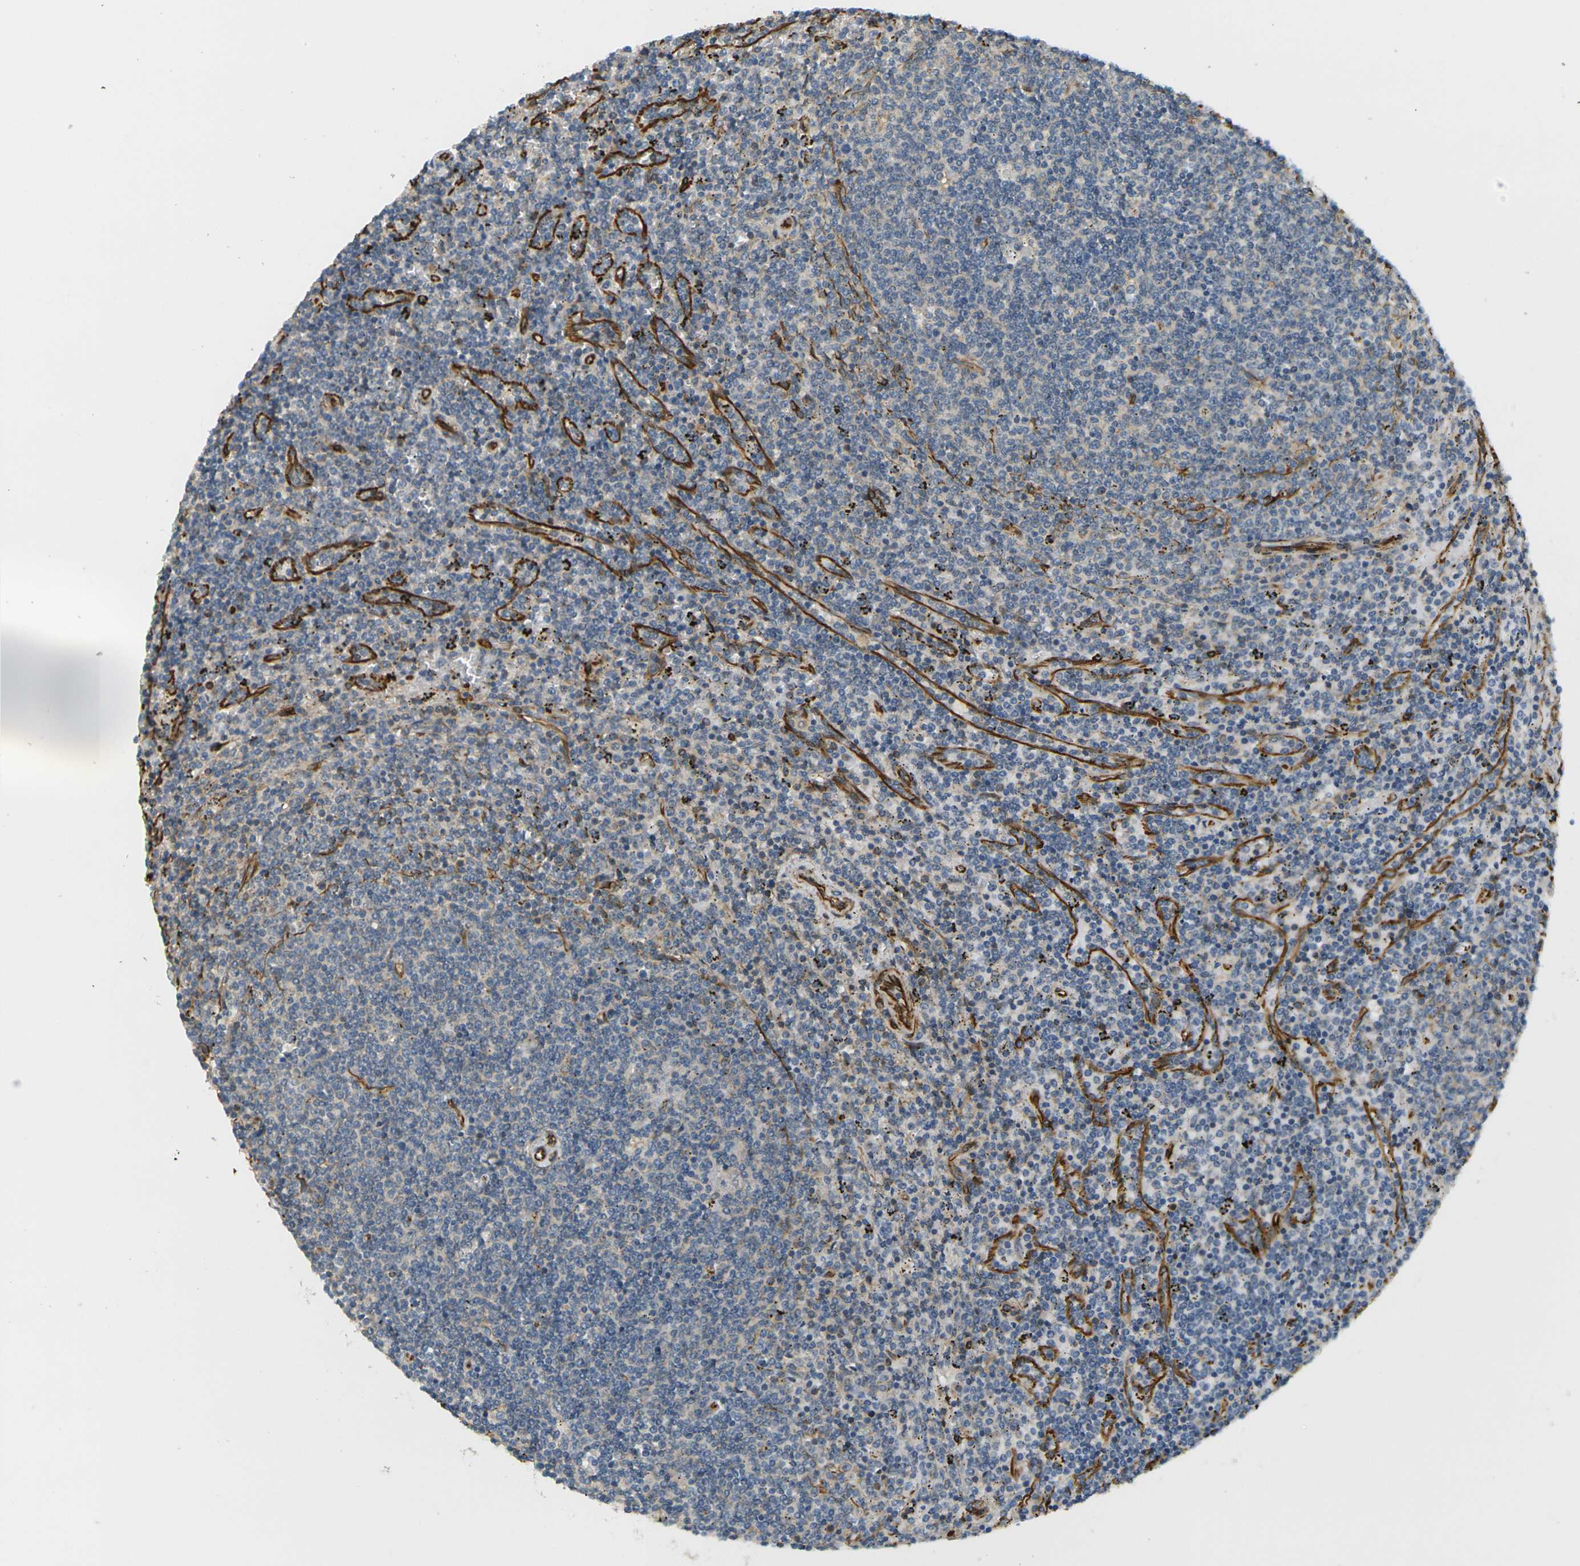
{"staining": {"intensity": "negative", "quantity": "none", "location": "none"}, "tissue": "lymphoma", "cell_type": "Tumor cells", "image_type": "cancer", "snomed": [{"axis": "morphology", "description": "Malignant lymphoma, non-Hodgkin's type, Low grade"}, {"axis": "topography", "description": "Spleen"}], "caption": "Low-grade malignant lymphoma, non-Hodgkin's type was stained to show a protein in brown. There is no significant expression in tumor cells. (DAB immunohistochemistry visualized using brightfield microscopy, high magnification).", "gene": "CYTH3", "patient": {"sex": "female", "age": 50}}